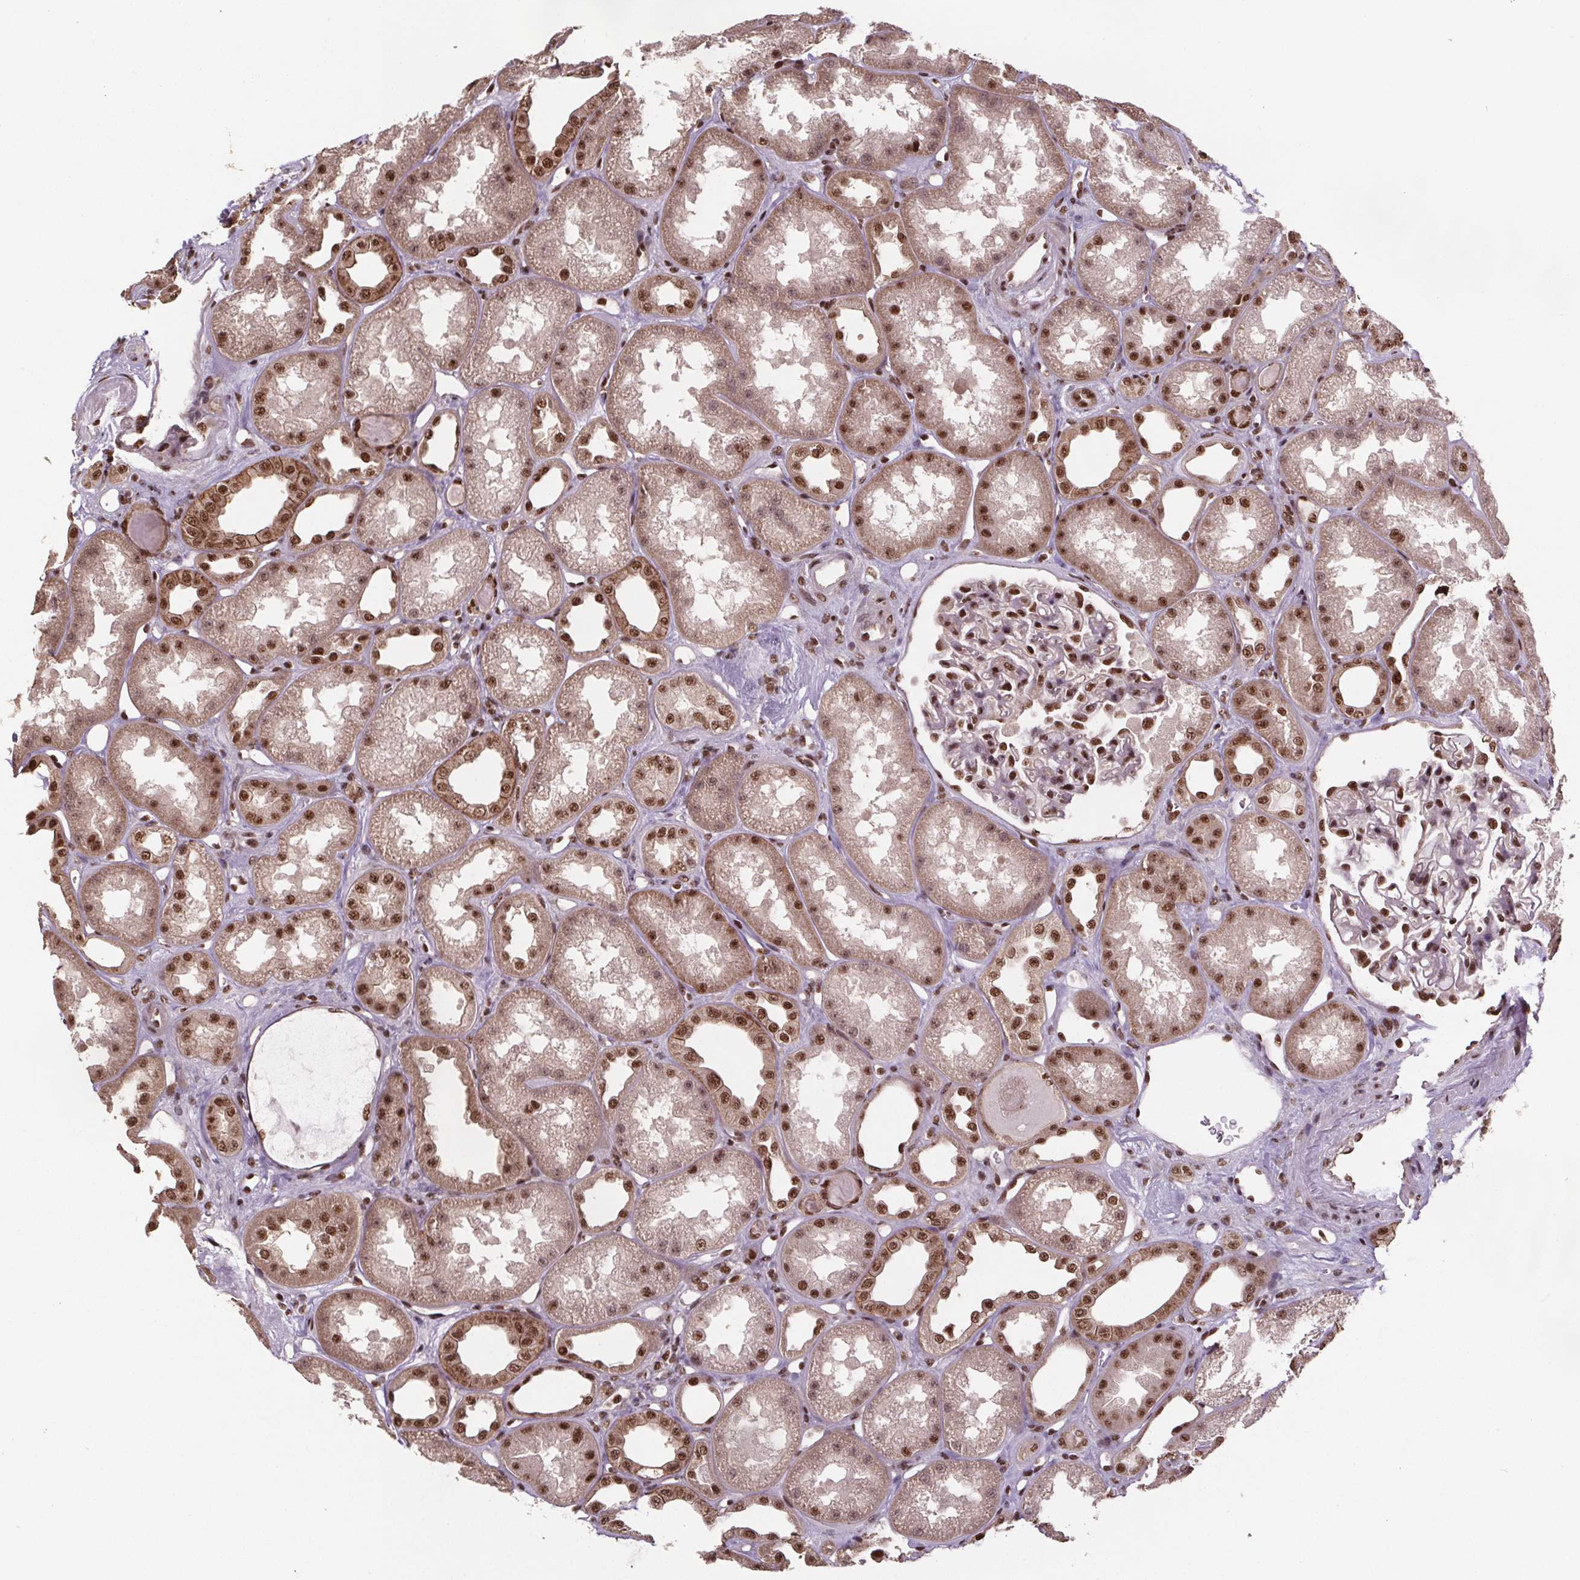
{"staining": {"intensity": "moderate", "quantity": ">75%", "location": "nuclear"}, "tissue": "kidney", "cell_type": "Cells in glomeruli", "image_type": "normal", "snomed": [{"axis": "morphology", "description": "Normal tissue, NOS"}, {"axis": "topography", "description": "Kidney"}], "caption": "A high-resolution micrograph shows immunohistochemistry (IHC) staining of unremarkable kidney, which reveals moderate nuclear expression in about >75% of cells in glomeruli.", "gene": "JARID2", "patient": {"sex": "male", "age": 61}}